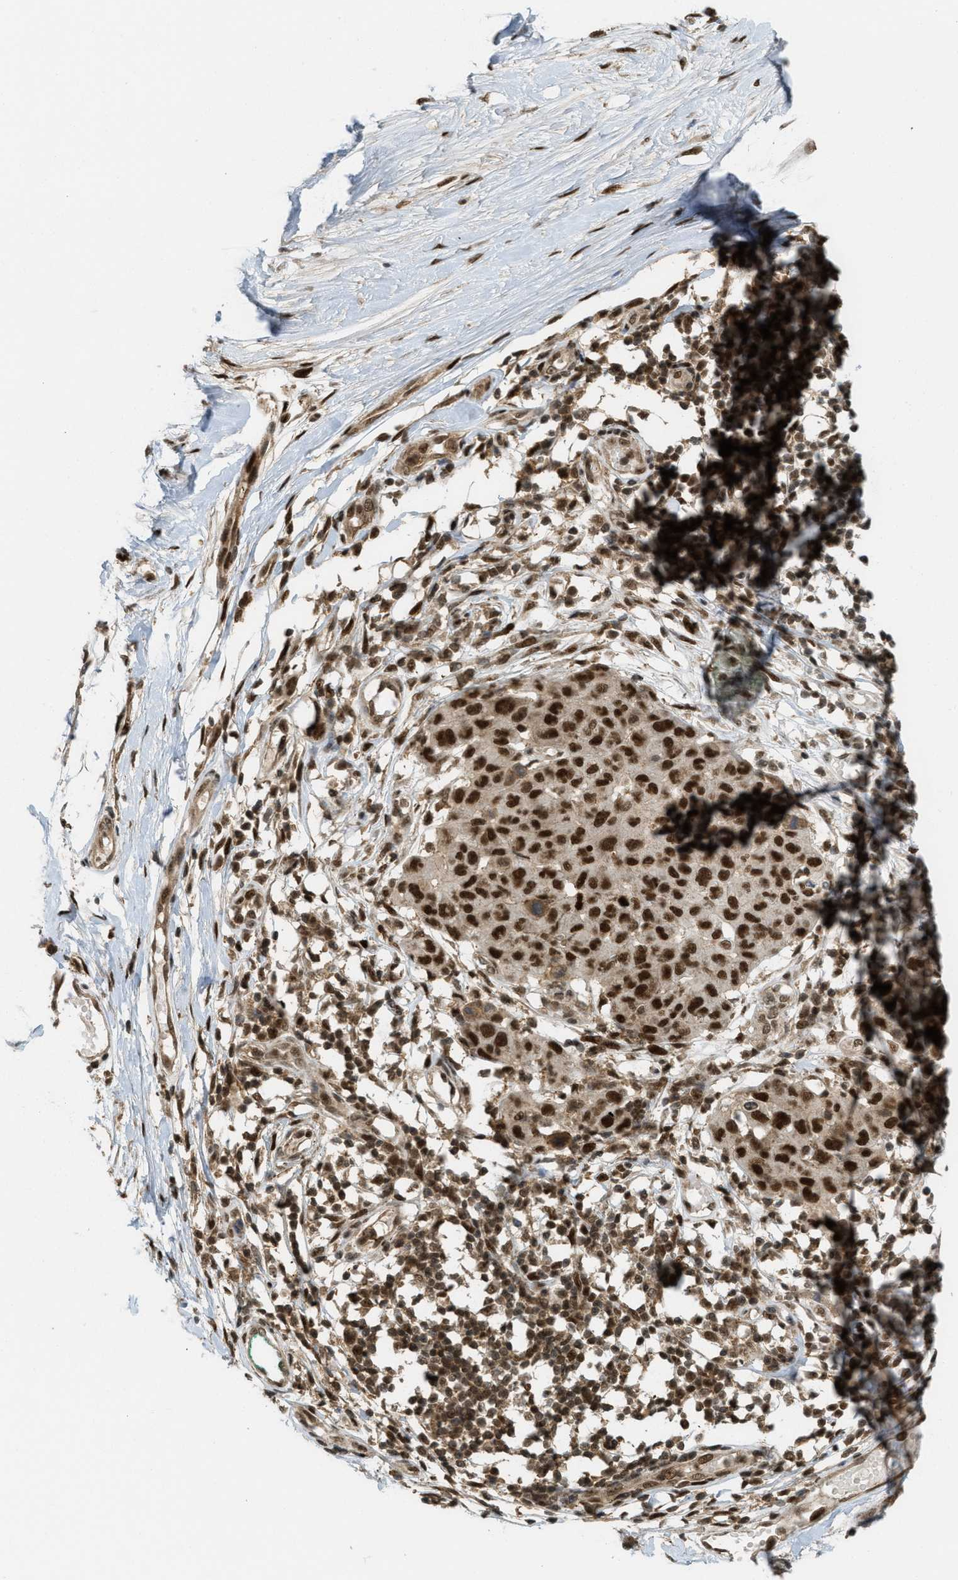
{"staining": {"intensity": "strong", "quantity": ">75%", "location": "cytoplasmic/membranous,nuclear"}, "tissue": "melanoma", "cell_type": "Tumor cells", "image_type": "cancer", "snomed": [{"axis": "morphology", "description": "Normal tissue, NOS"}, {"axis": "morphology", "description": "Malignant melanoma, NOS"}, {"axis": "topography", "description": "Skin"}], "caption": "Melanoma stained with a brown dye demonstrates strong cytoplasmic/membranous and nuclear positive staining in about >75% of tumor cells.", "gene": "TLK1", "patient": {"sex": "male", "age": 62}}